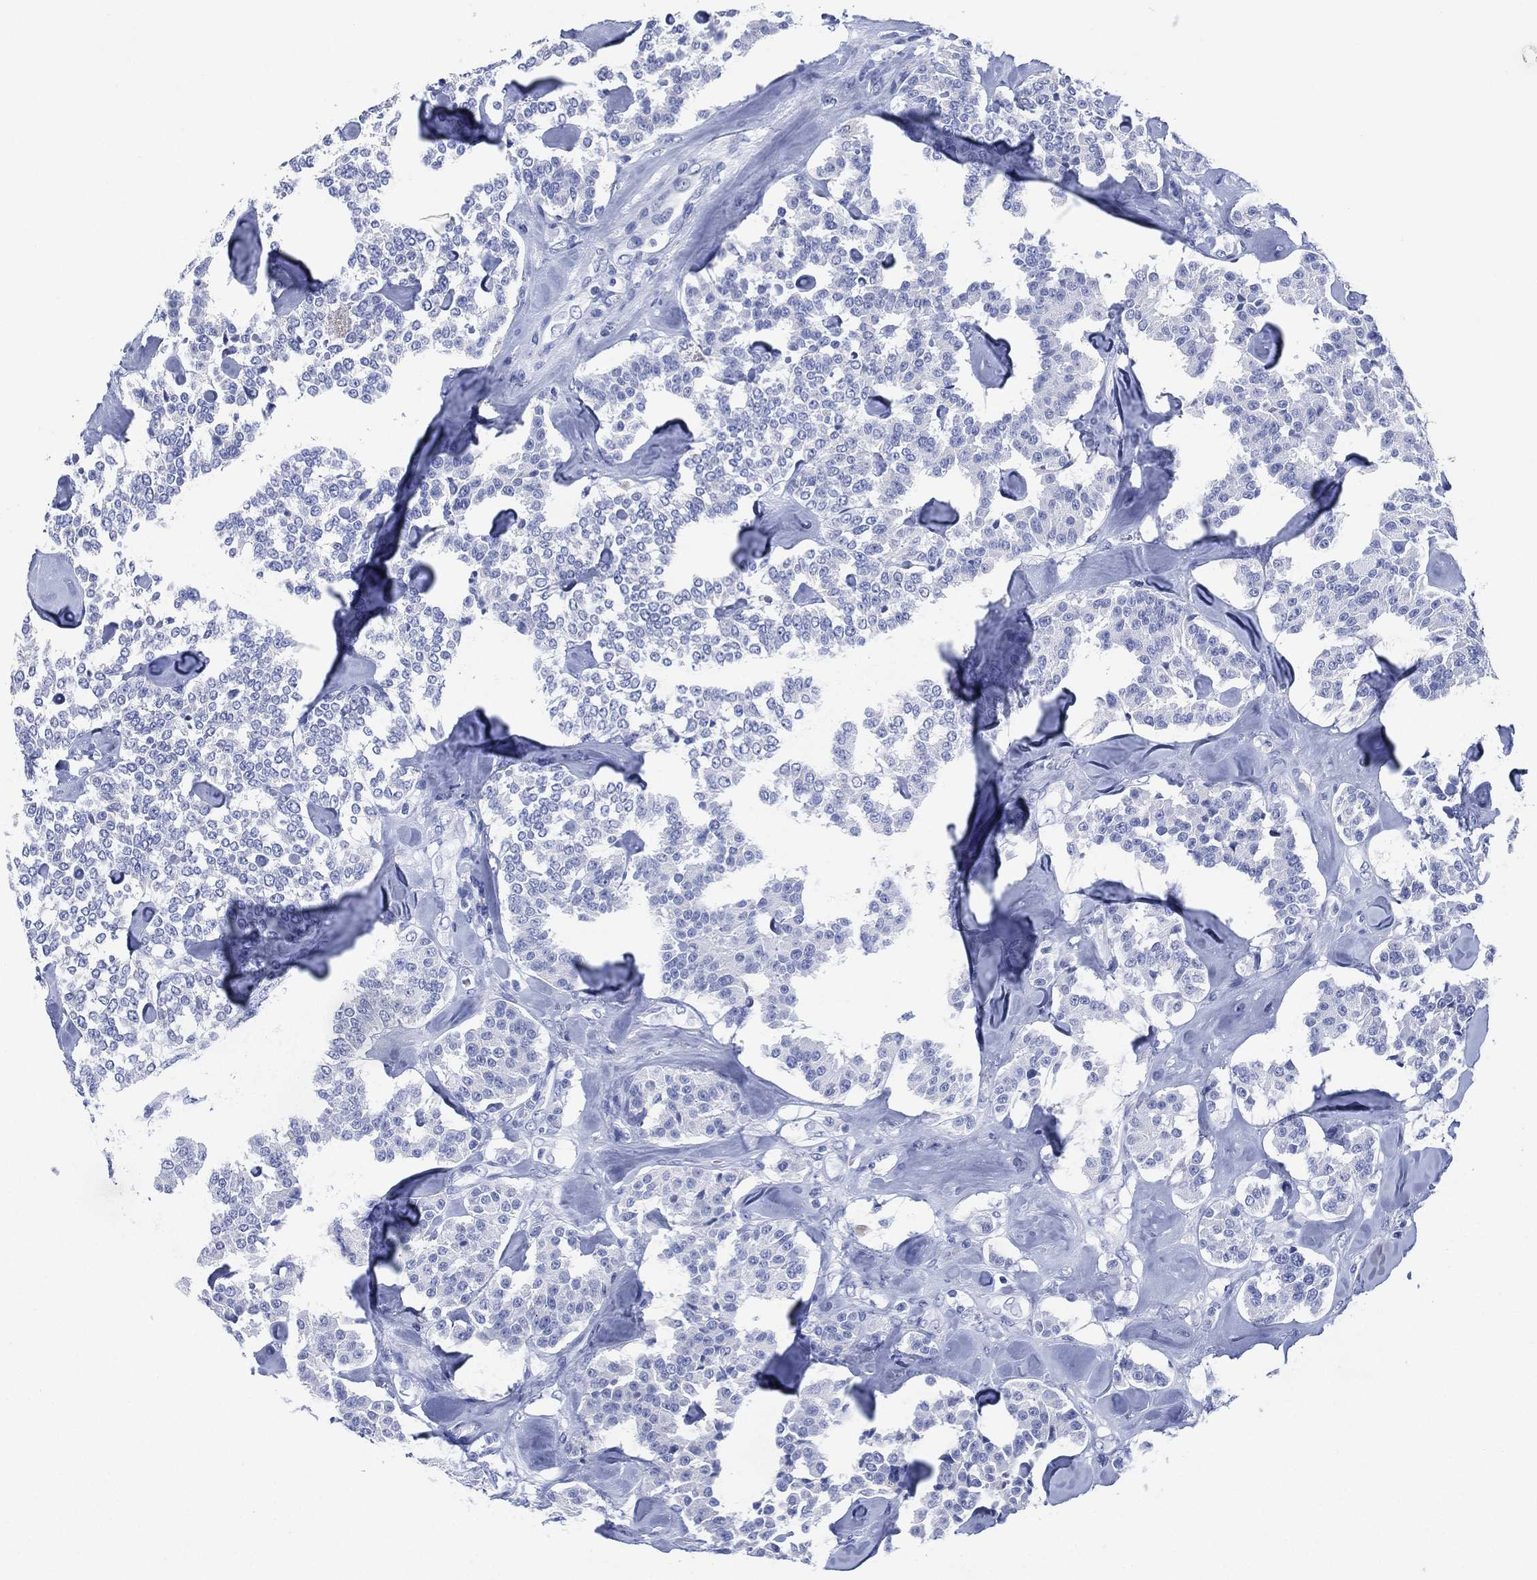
{"staining": {"intensity": "negative", "quantity": "none", "location": "none"}, "tissue": "carcinoid", "cell_type": "Tumor cells", "image_type": "cancer", "snomed": [{"axis": "morphology", "description": "Carcinoid, malignant, NOS"}, {"axis": "topography", "description": "Pancreas"}], "caption": "This is an immunohistochemistry (IHC) histopathology image of malignant carcinoid. There is no positivity in tumor cells.", "gene": "SIGLECL1", "patient": {"sex": "male", "age": 41}}